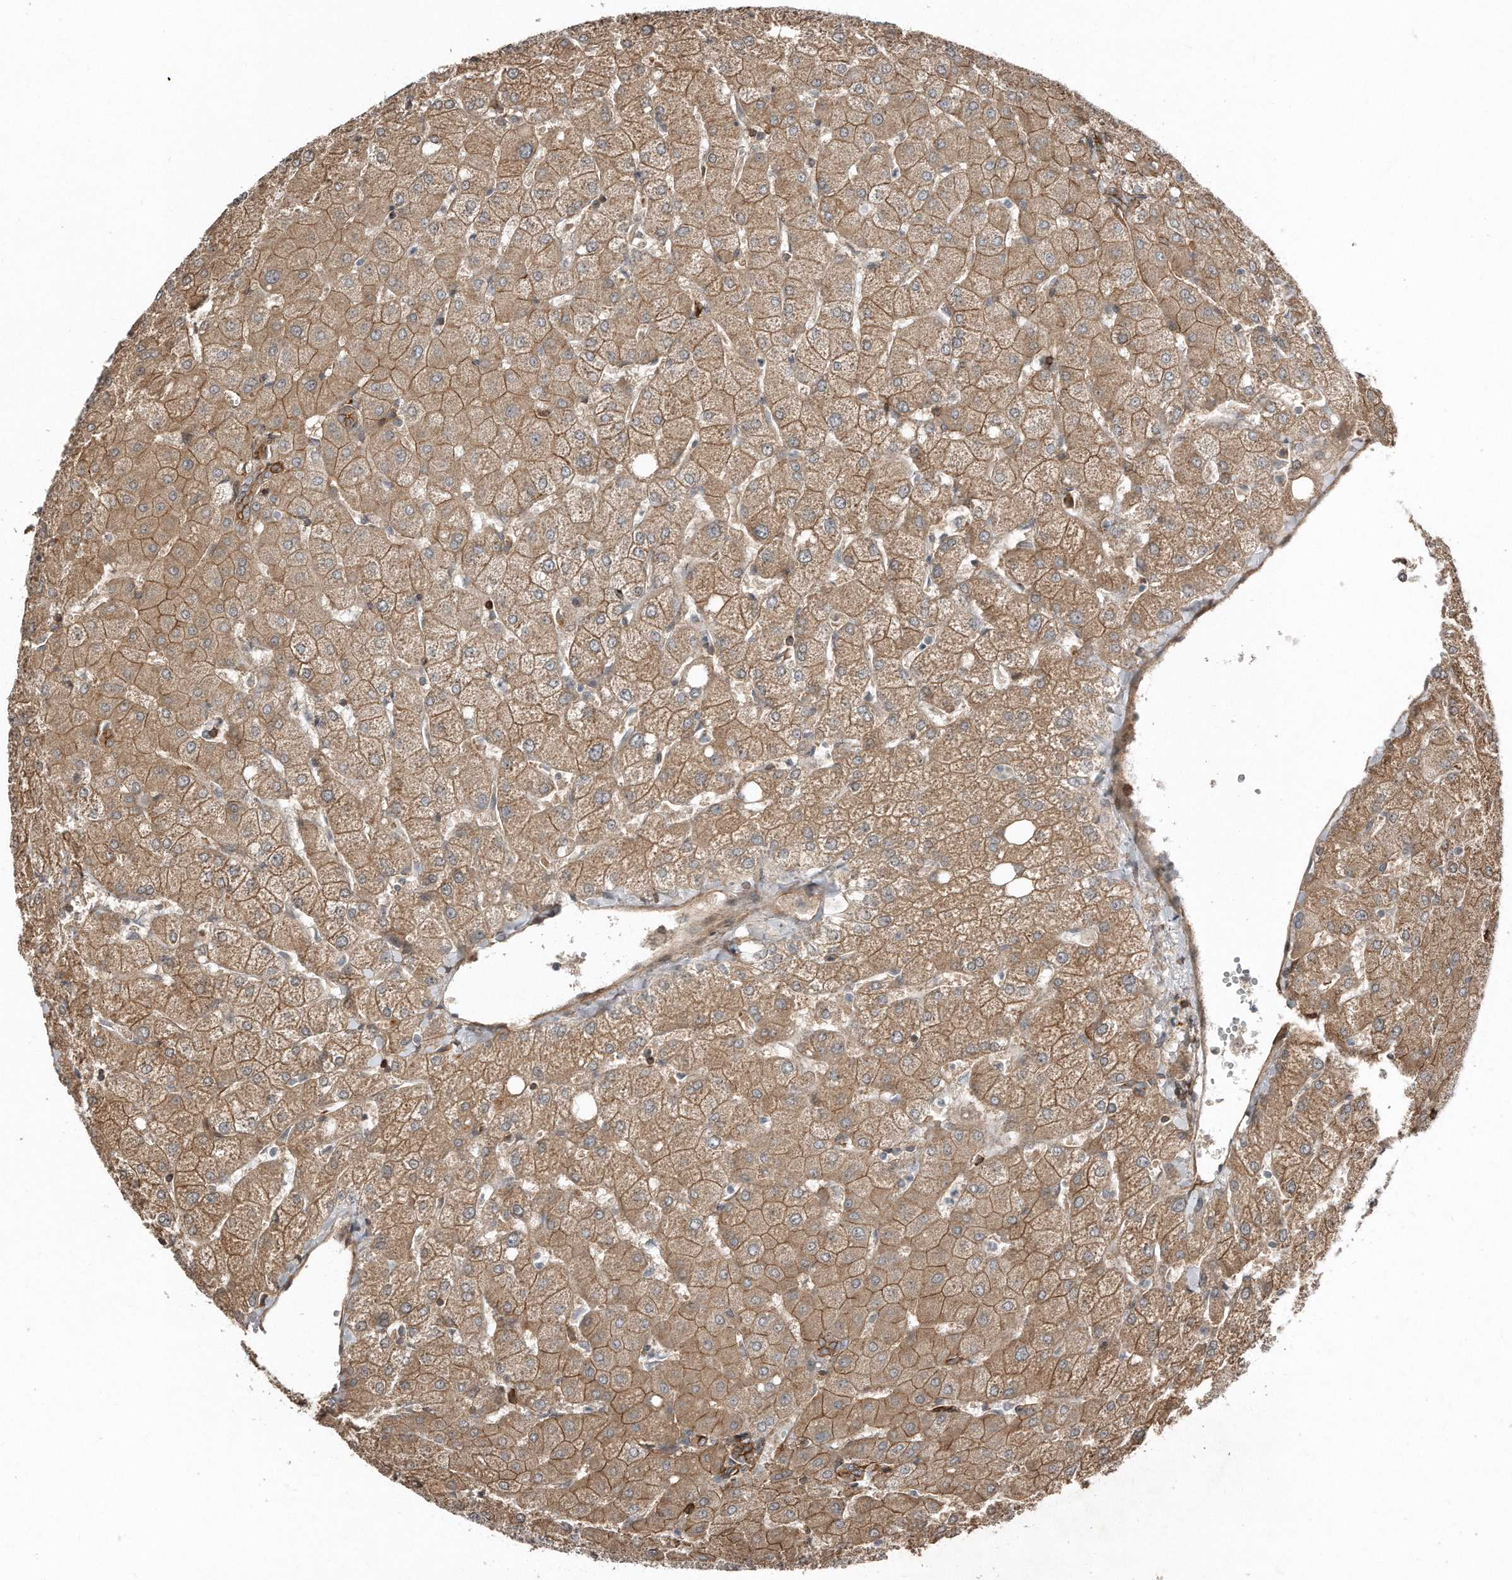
{"staining": {"intensity": "strong", "quantity": ">75%", "location": "cytoplasmic/membranous"}, "tissue": "liver", "cell_type": "Cholangiocytes", "image_type": "normal", "snomed": [{"axis": "morphology", "description": "Normal tissue, NOS"}, {"axis": "topography", "description": "Liver"}], "caption": "This image shows immunohistochemistry staining of benign human liver, with high strong cytoplasmic/membranous expression in about >75% of cholangiocytes.", "gene": "SNAP47", "patient": {"sex": "female", "age": 54}}